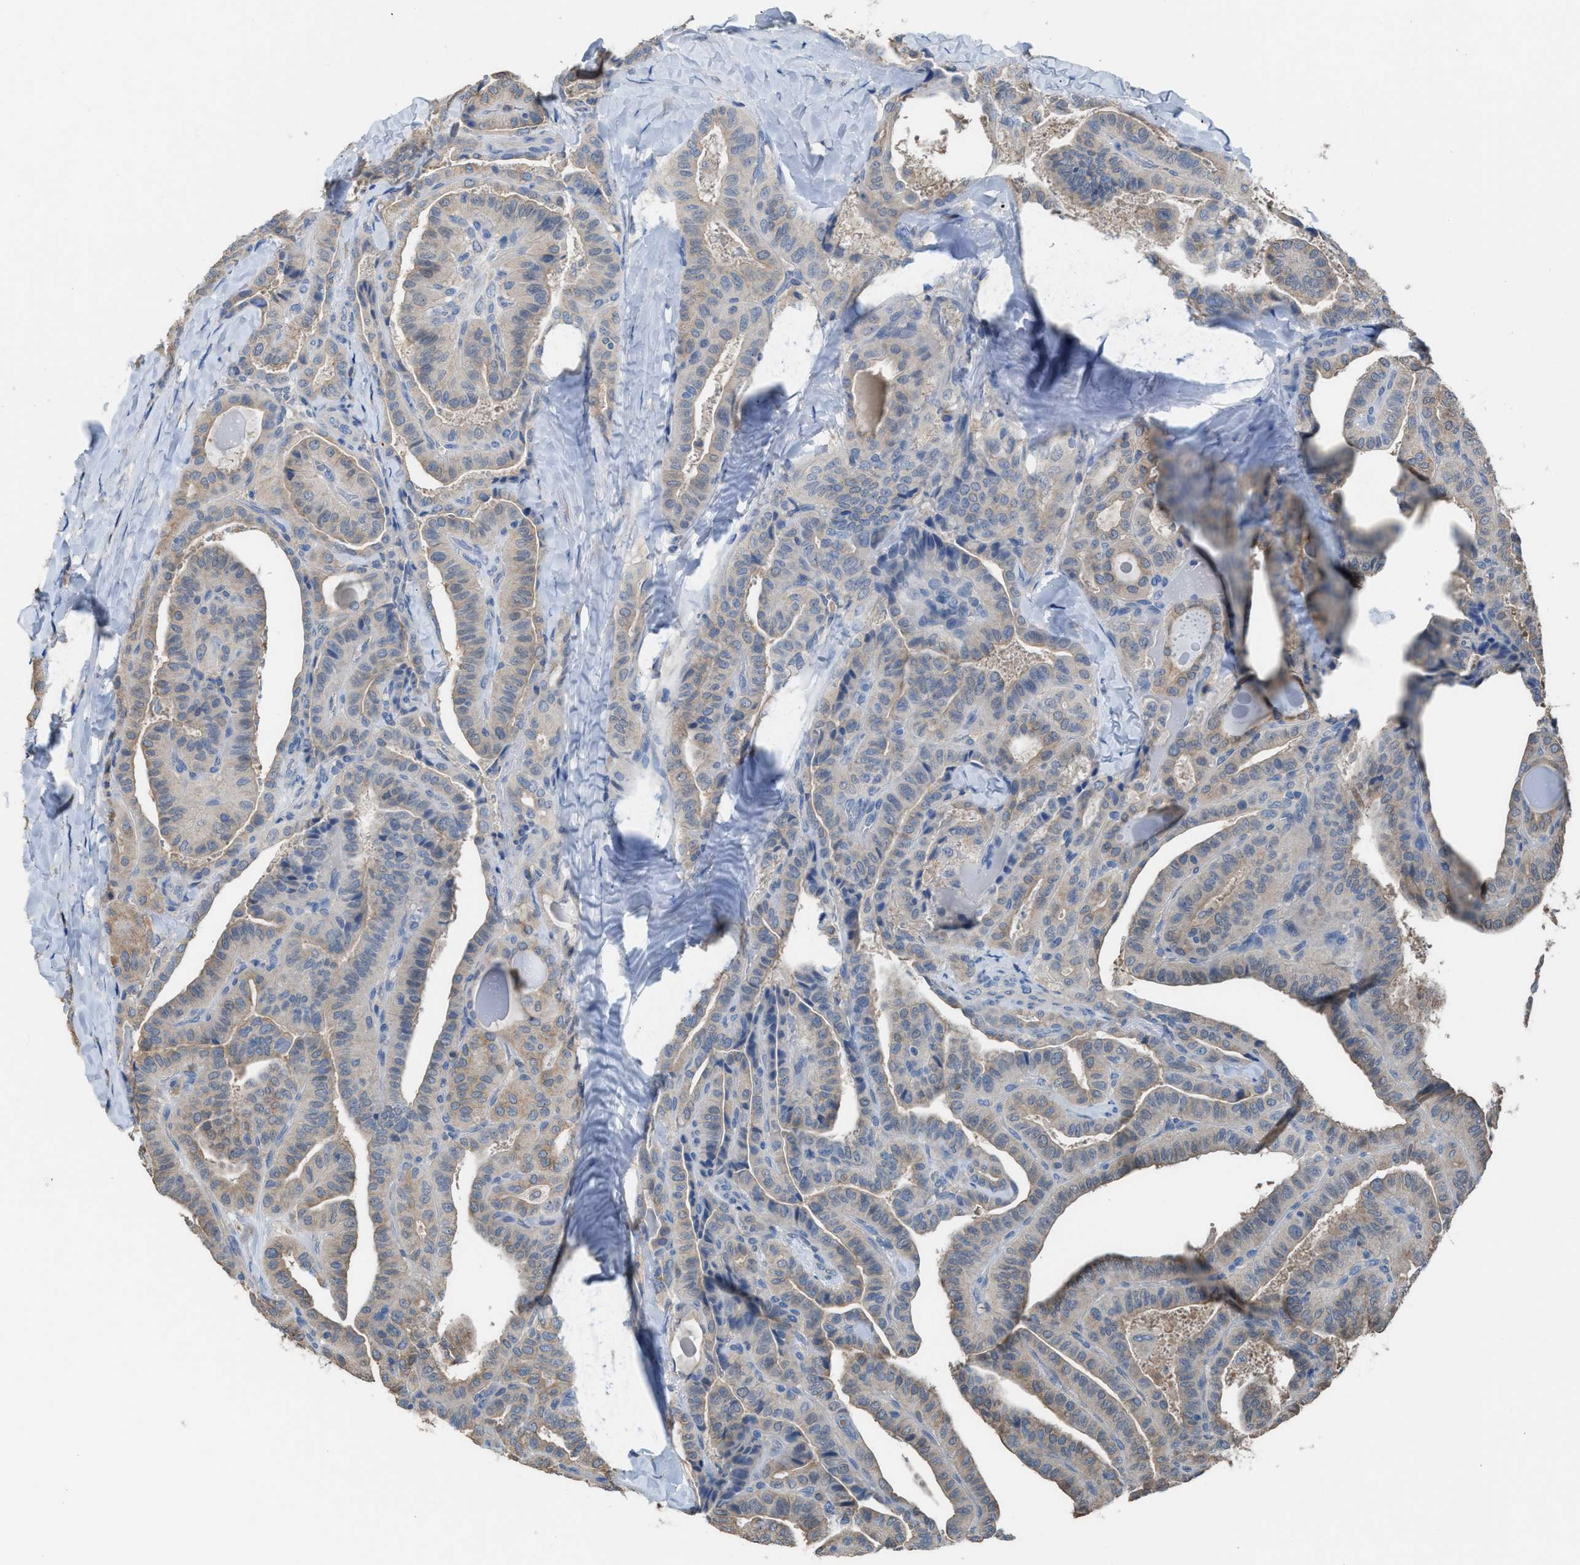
{"staining": {"intensity": "weak", "quantity": "25%-75%", "location": "cytoplasmic/membranous"}, "tissue": "thyroid cancer", "cell_type": "Tumor cells", "image_type": "cancer", "snomed": [{"axis": "morphology", "description": "Papillary adenocarcinoma, NOS"}, {"axis": "topography", "description": "Thyroid gland"}], "caption": "Protein staining by IHC demonstrates weak cytoplasmic/membranous positivity in about 25%-75% of tumor cells in thyroid papillary adenocarcinoma. The protein is stained brown, and the nuclei are stained in blue (DAB IHC with brightfield microscopy, high magnification).", "gene": "NQO2", "patient": {"sex": "male", "age": 77}}